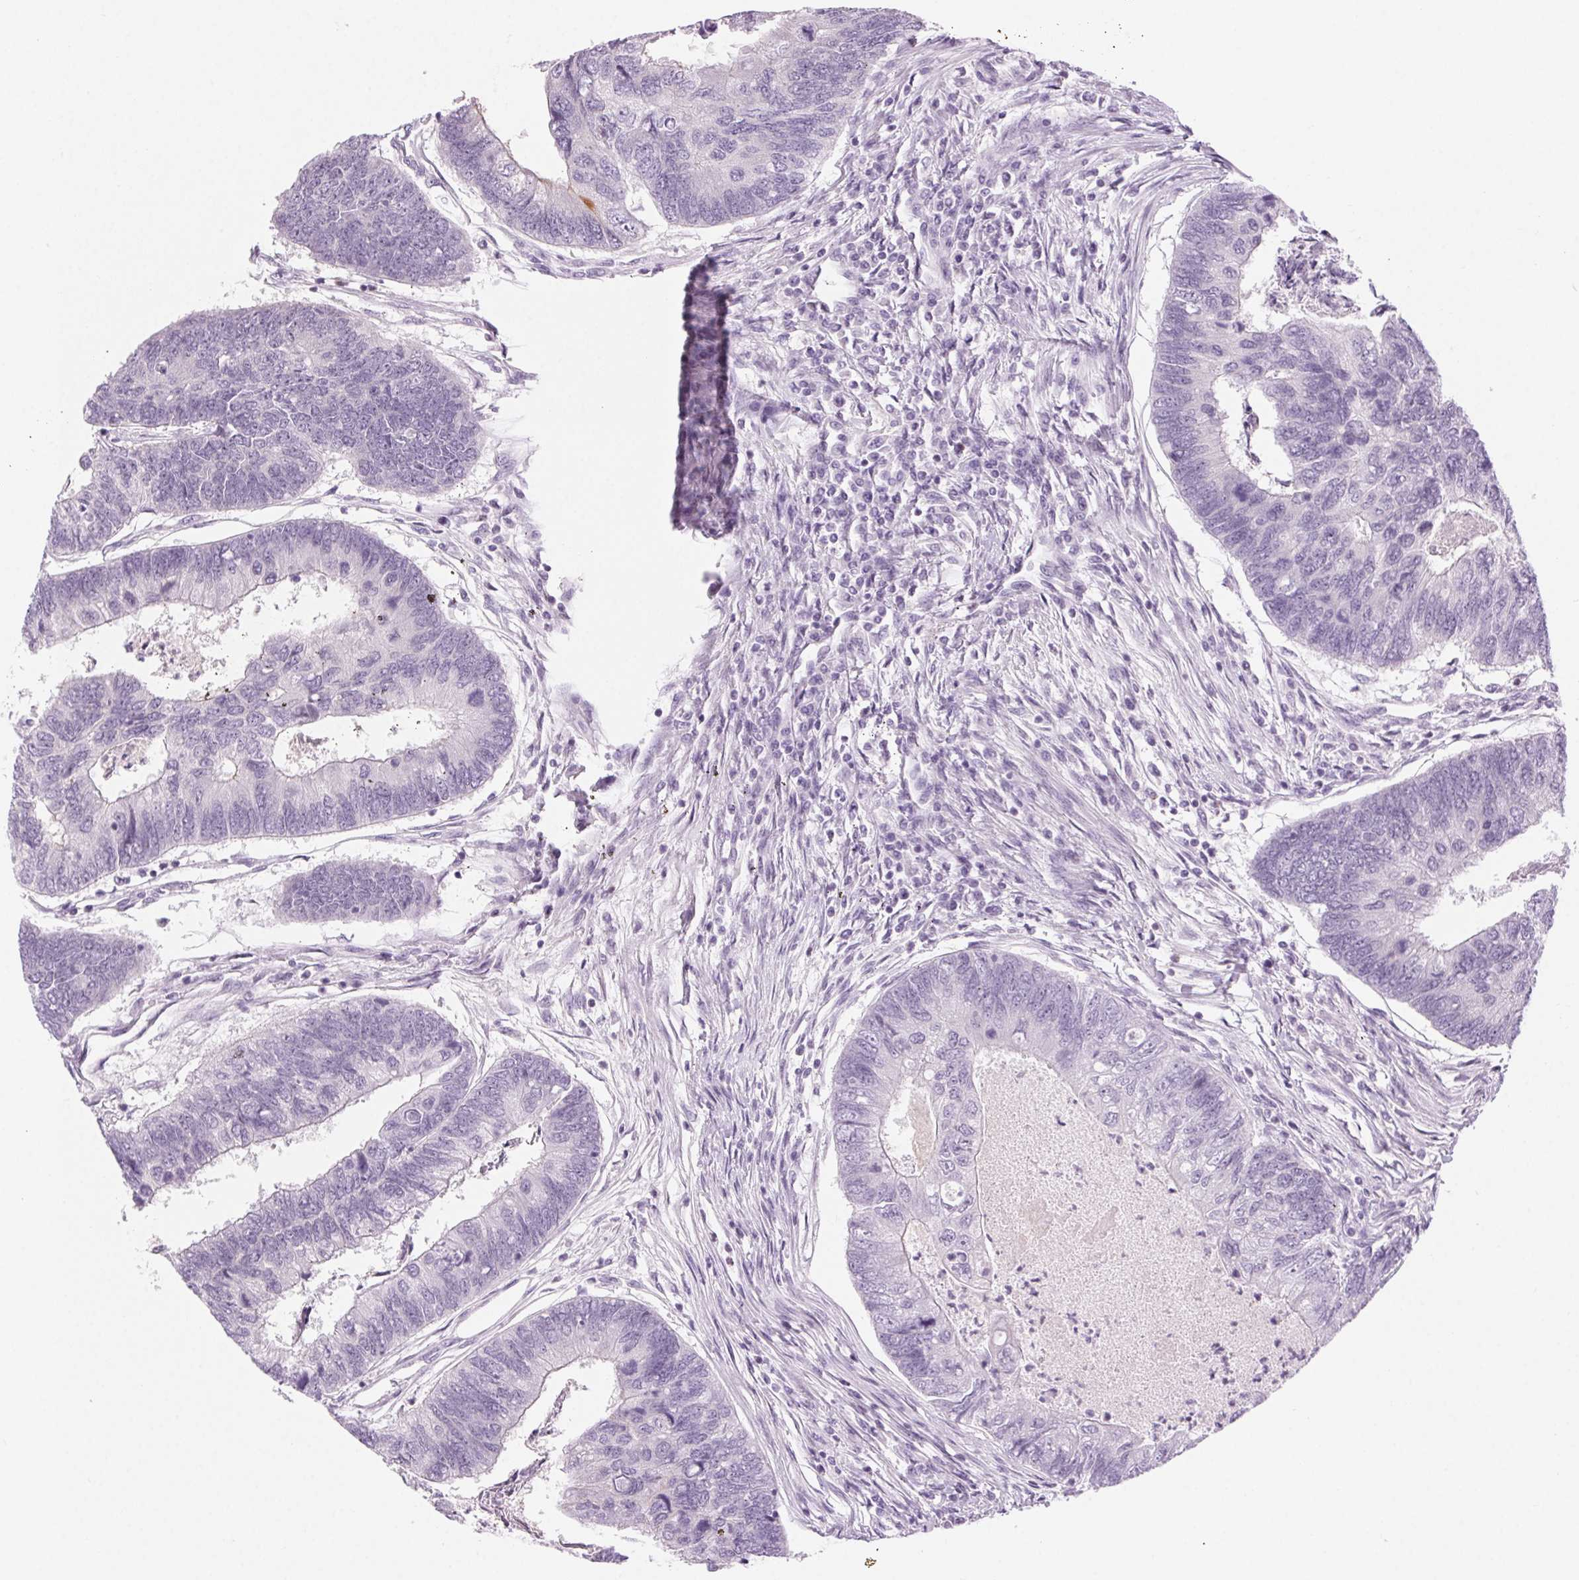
{"staining": {"intensity": "negative", "quantity": "none", "location": "none"}, "tissue": "colorectal cancer", "cell_type": "Tumor cells", "image_type": "cancer", "snomed": [{"axis": "morphology", "description": "Adenocarcinoma, NOS"}, {"axis": "topography", "description": "Colon"}], "caption": "Adenocarcinoma (colorectal) stained for a protein using immunohistochemistry reveals no positivity tumor cells.", "gene": "SLC6A19", "patient": {"sex": "female", "age": 67}}